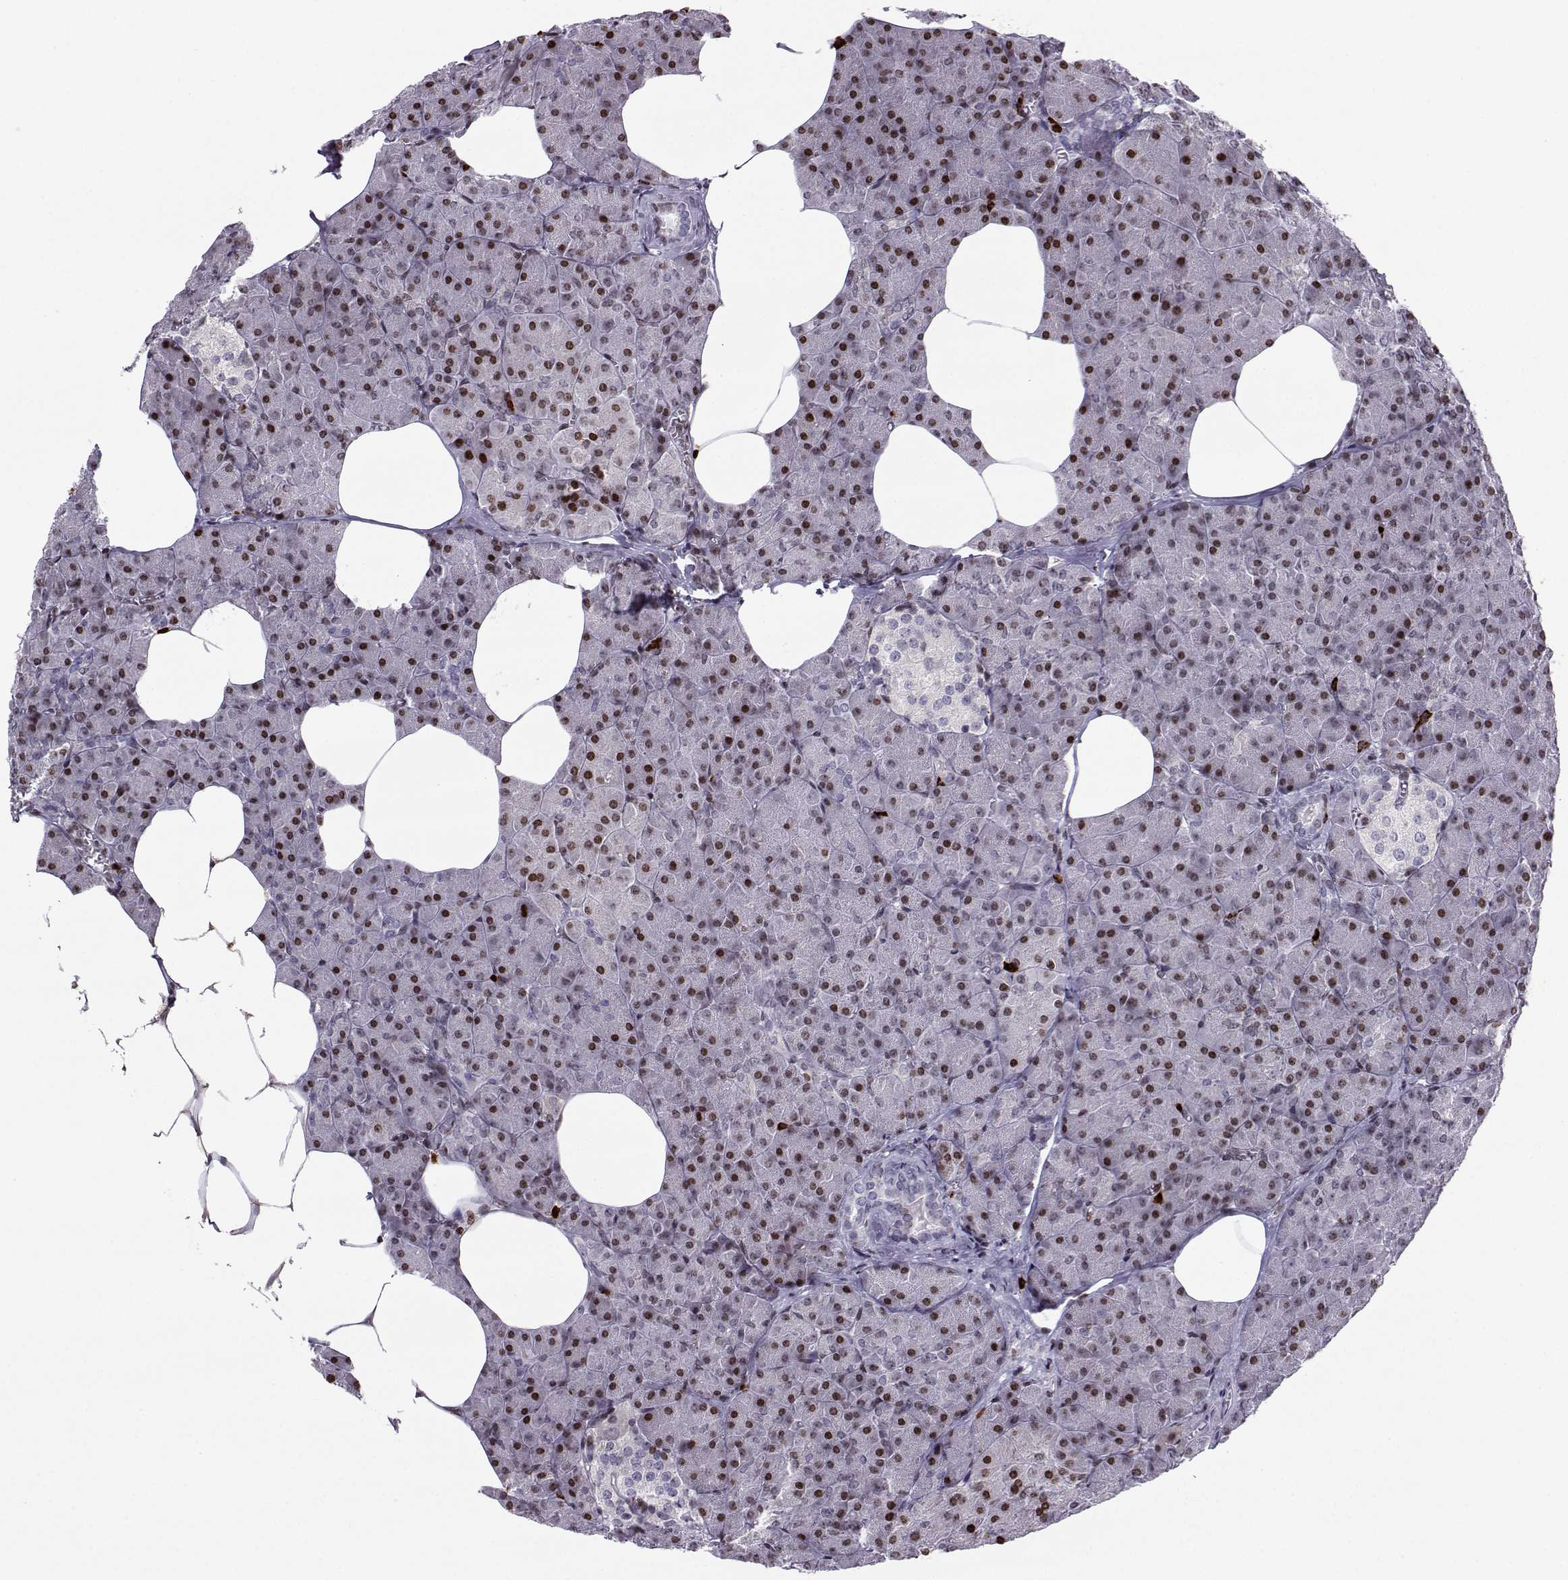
{"staining": {"intensity": "strong", "quantity": "25%-75%", "location": "nuclear"}, "tissue": "pancreas", "cell_type": "Exocrine glandular cells", "image_type": "normal", "snomed": [{"axis": "morphology", "description": "Normal tissue, NOS"}, {"axis": "topography", "description": "Pancreas"}], "caption": "Immunohistochemistry (IHC) of benign human pancreas demonstrates high levels of strong nuclear positivity in about 25%-75% of exocrine glandular cells.", "gene": "ZNF19", "patient": {"sex": "female", "age": 45}}